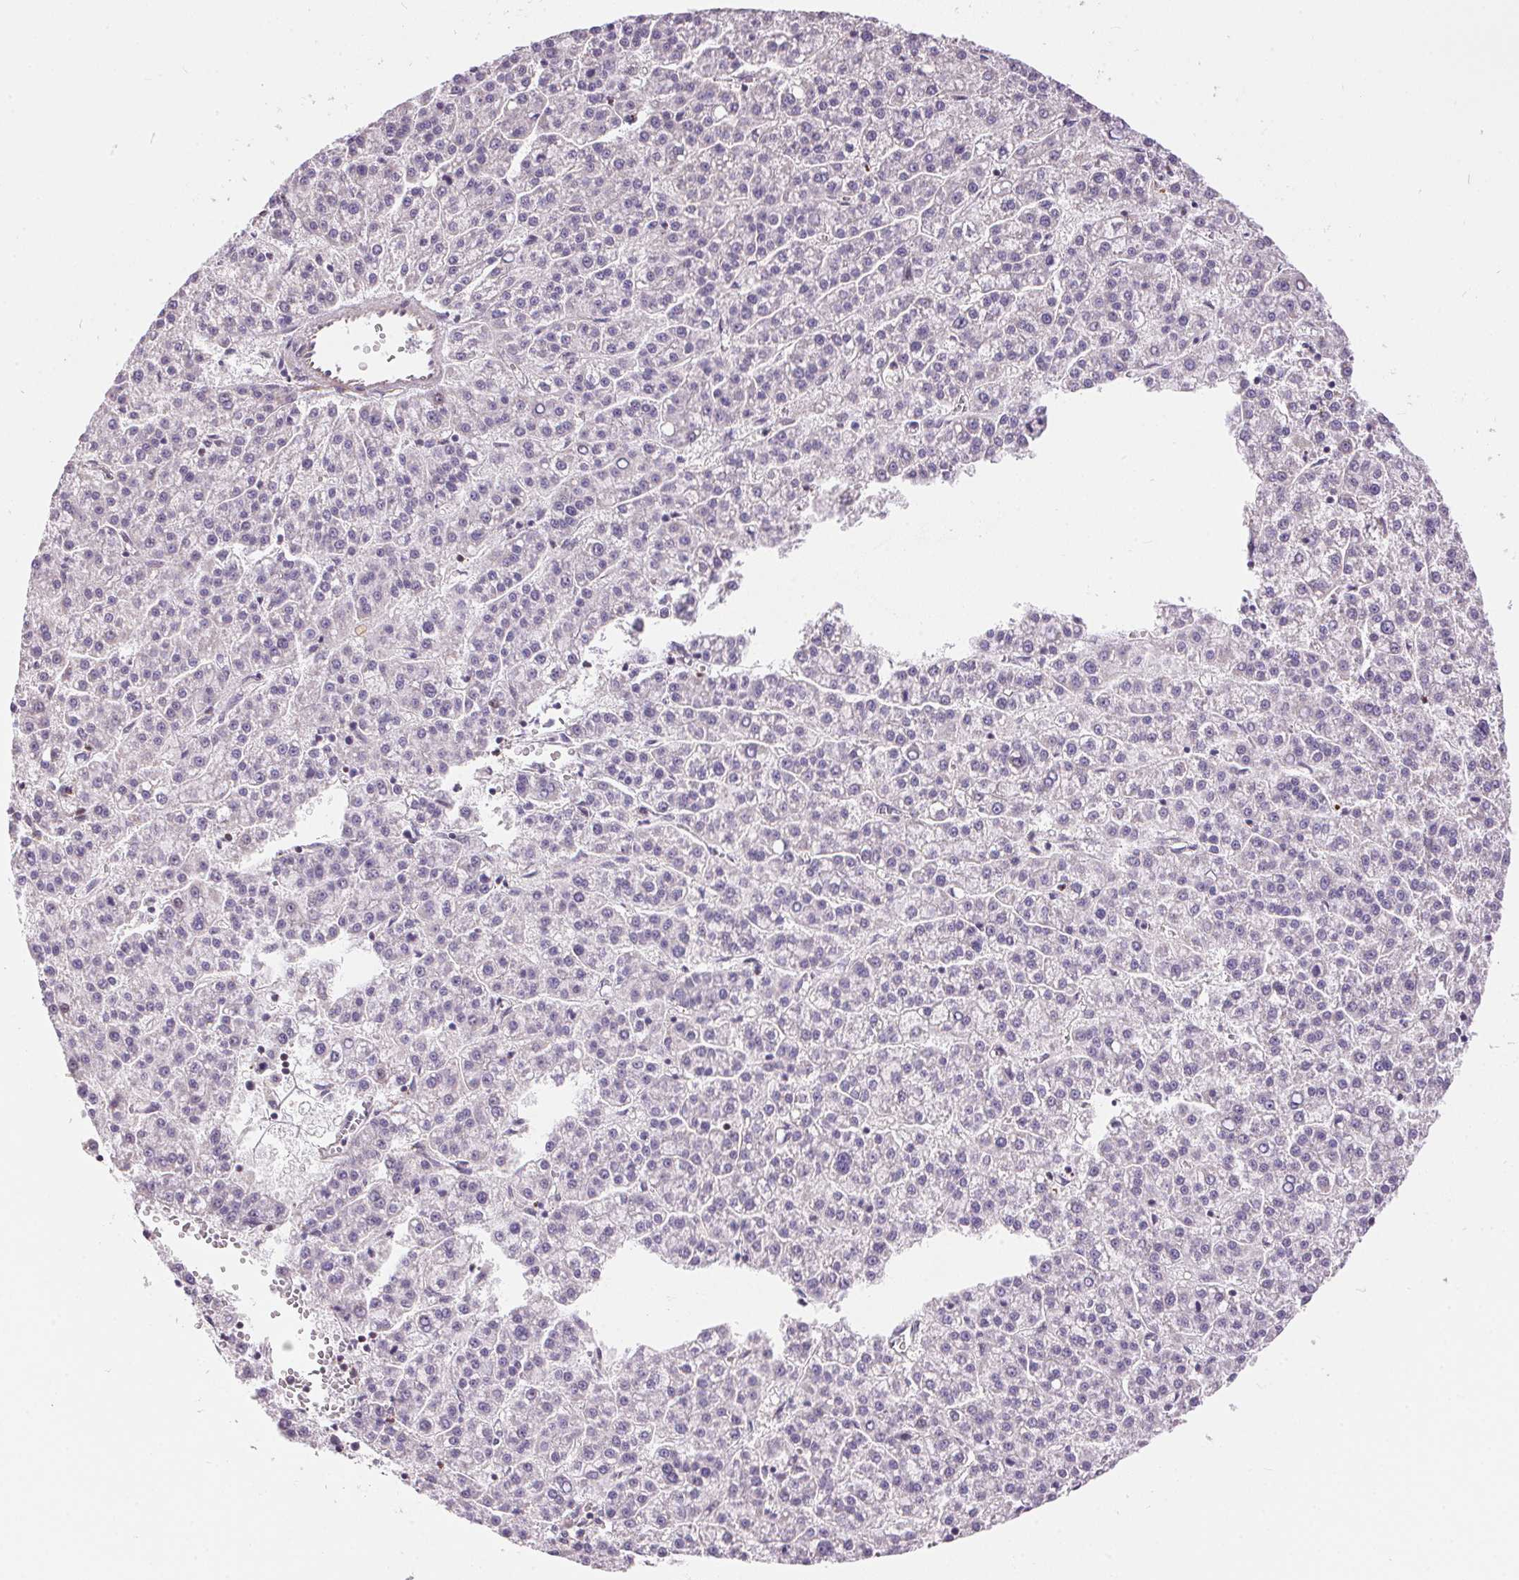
{"staining": {"intensity": "negative", "quantity": "none", "location": "none"}, "tissue": "liver cancer", "cell_type": "Tumor cells", "image_type": "cancer", "snomed": [{"axis": "morphology", "description": "Carcinoma, Hepatocellular, NOS"}, {"axis": "topography", "description": "Liver"}], "caption": "Immunohistochemistry (IHC) micrograph of neoplastic tissue: liver cancer (hepatocellular carcinoma) stained with DAB (3,3'-diaminobenzidine) shows no significant protein positivity in tumor cells. (Brightfield microscopy of DAB (3,3'-diaminobenzidine) immunohistochemistry (IHC) at high magnification).", "gene": "UNC13B", "patient": {"sex": "female", "age": 58}}